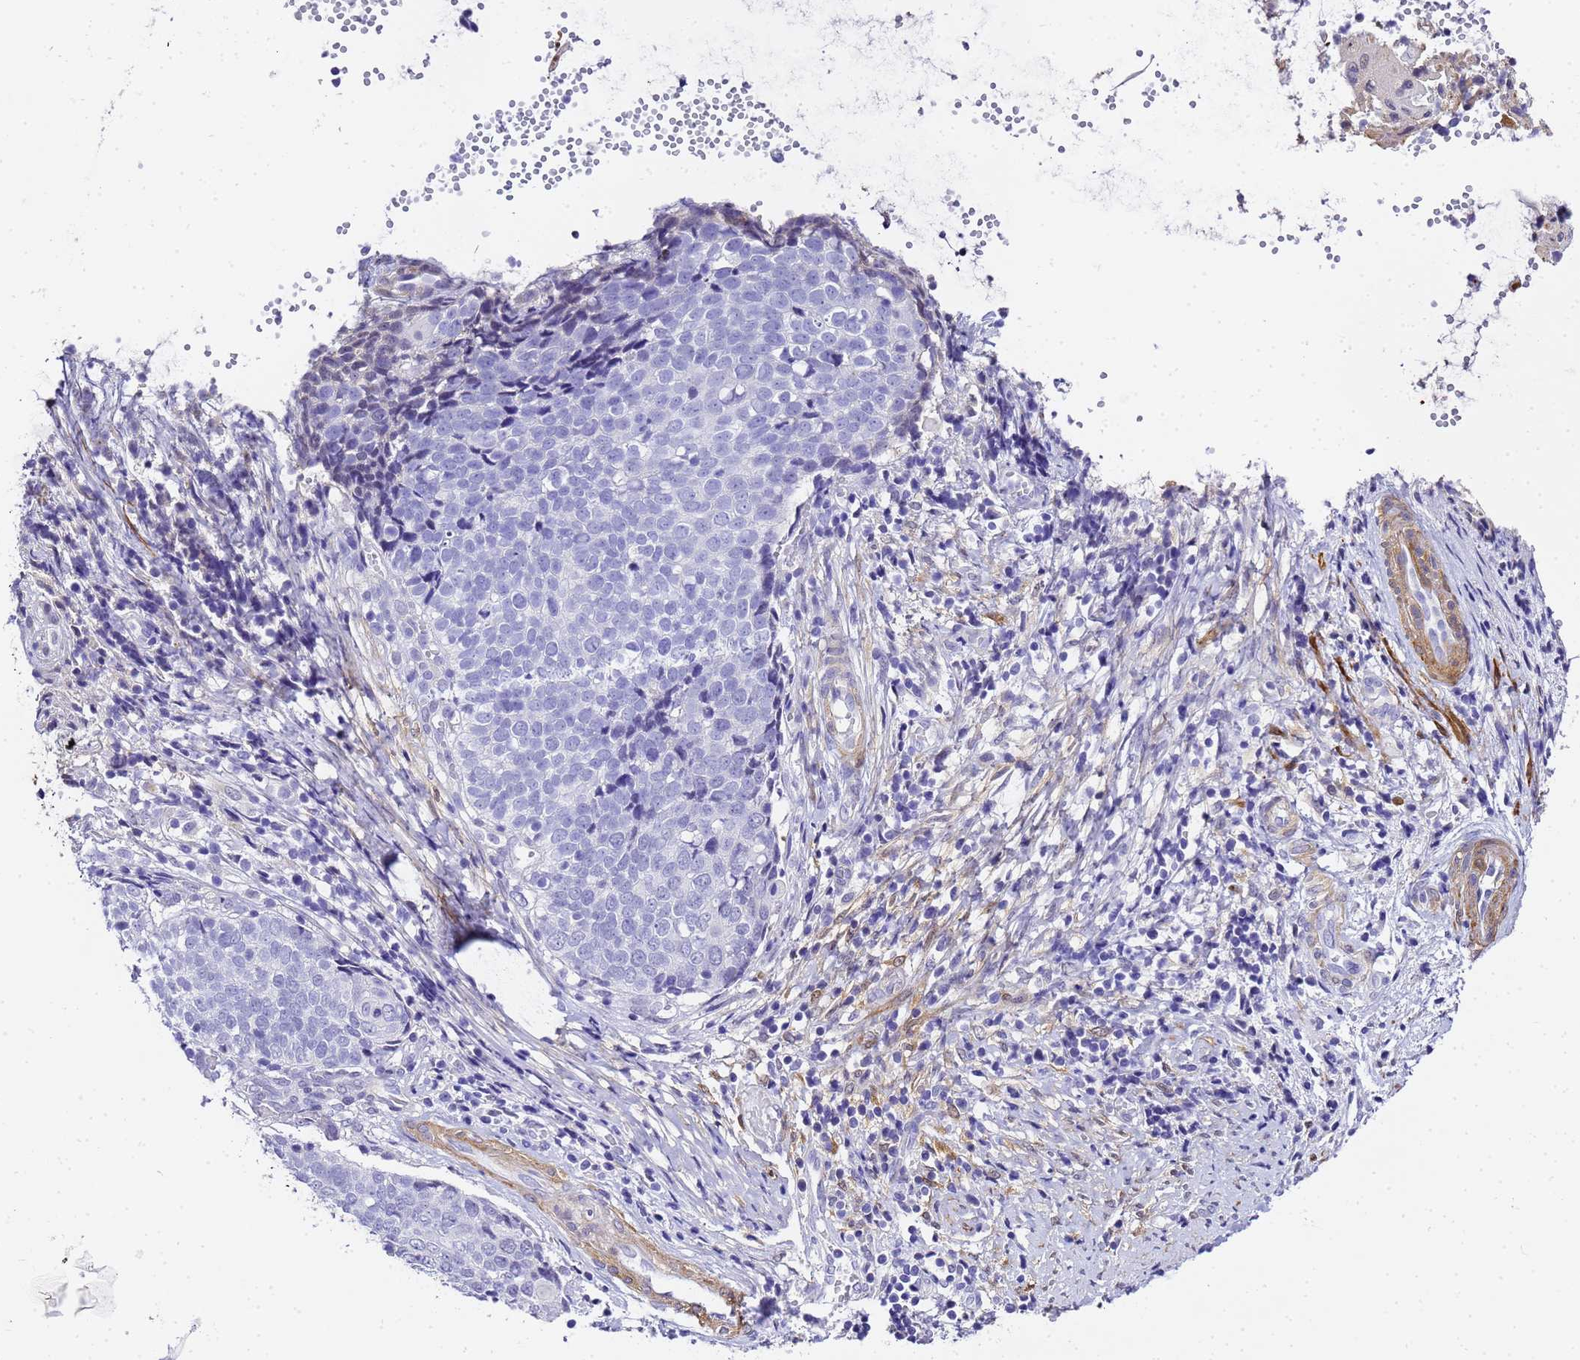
{"staining": {"intensity": "negative", "quantity": "none", "location": "none"}, "tissue": "cervical cancer", "cell_type": "Tumor cells", "image_type": "cancer", "snomed": [{"axis": "morphology", "description": "Squamous cell carcinoma, NOS"}, {"axis": "topography", "description": "Cervix"}], "caption": "Tumor cells are negative for protein expression in human cervical cancer. Nuclei are stained in blue.", "gene": "HSPB6", "patient": {"sex": "female", "age": 39}}